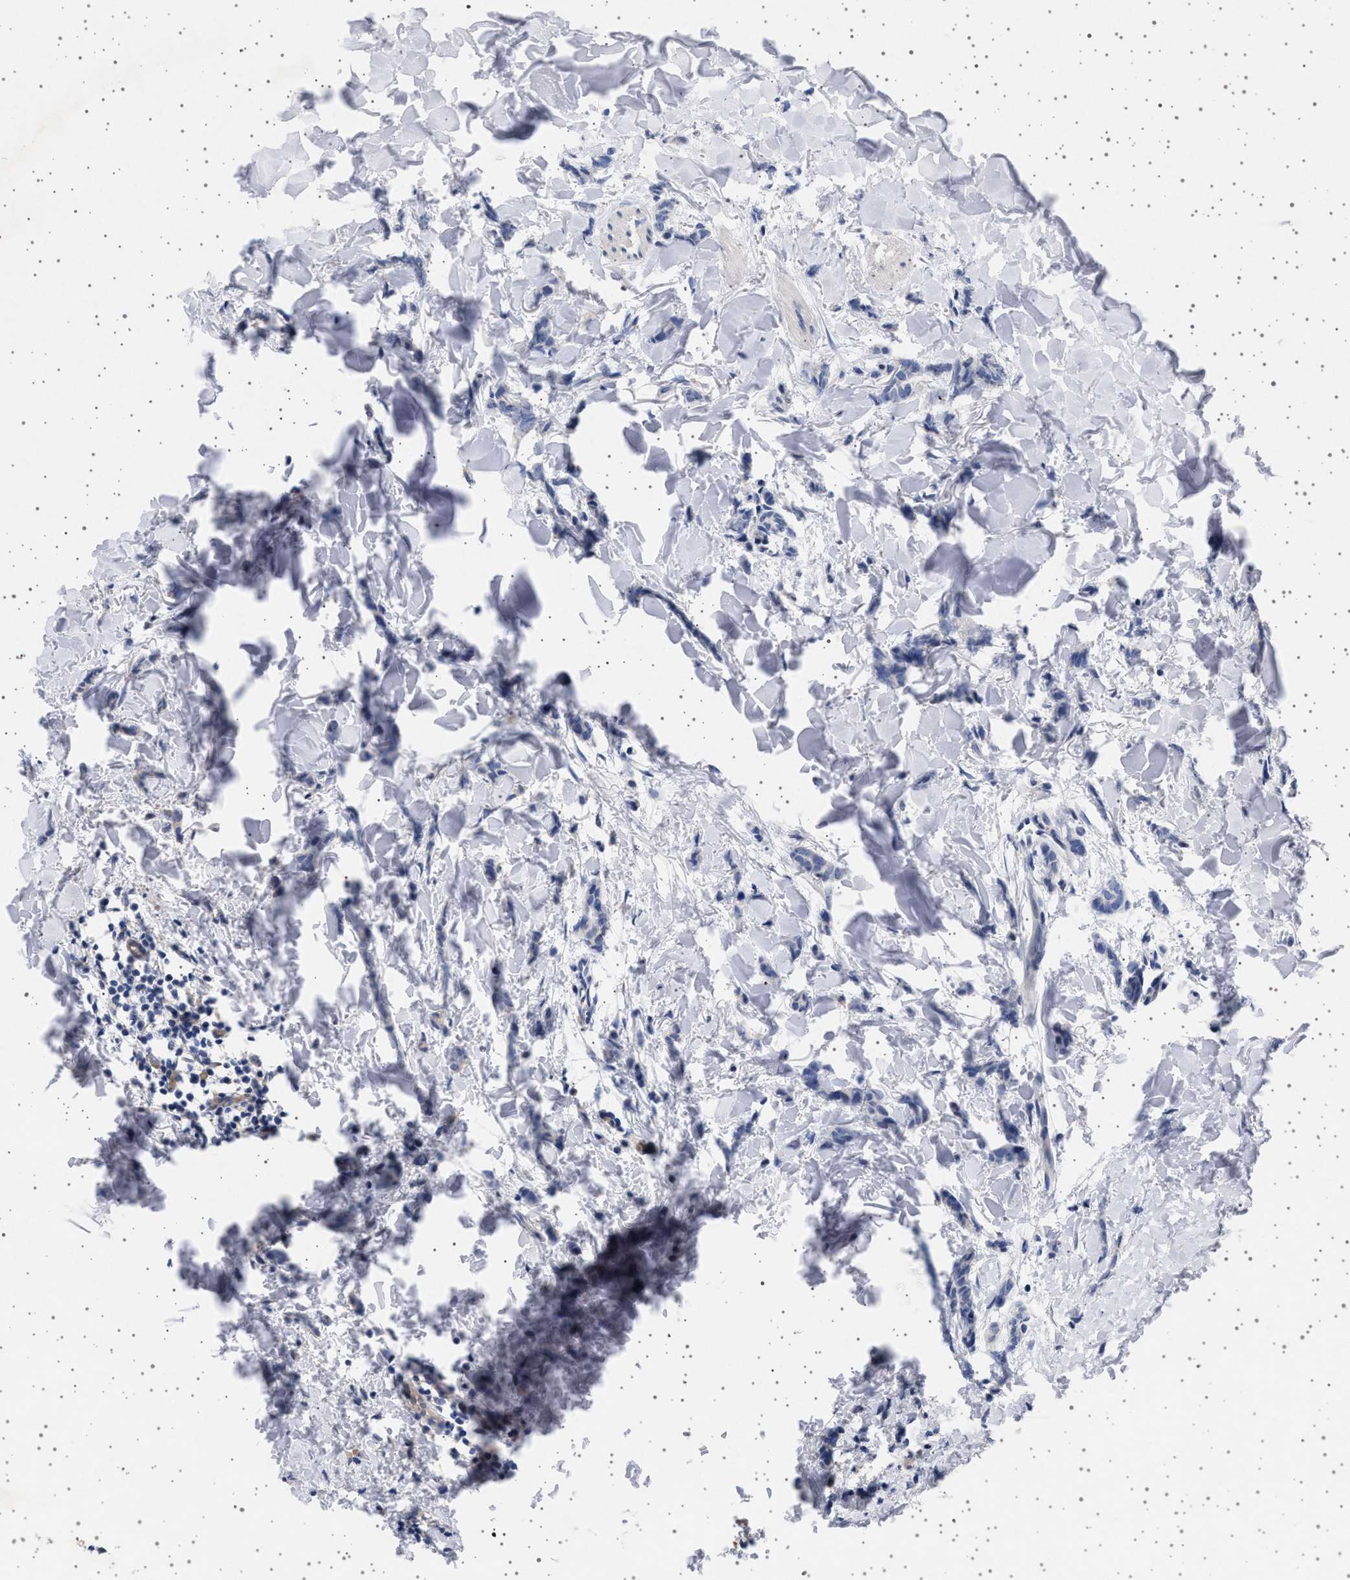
{"staining": {"intensity": "negative", "quantity": "none", "location": "none"}, "tissue": "breast cancer", "cell_type": "Tumor cells", "image_type": "cancer", "snomed": [{"axis": "morphology", "description": "Lobular carcinoma"}, {"axis": "topography", "description": "Skin"}, {"axis": "topography", "description": "Breast"}], "caption": "DAB (3,3'-diaminobenzidine) immunohistochemical staining of human breast cancer shows no significant staining in tumor cells.", "gene": "TRMT10B", "patient": {"sex": "female", "age": 46}}